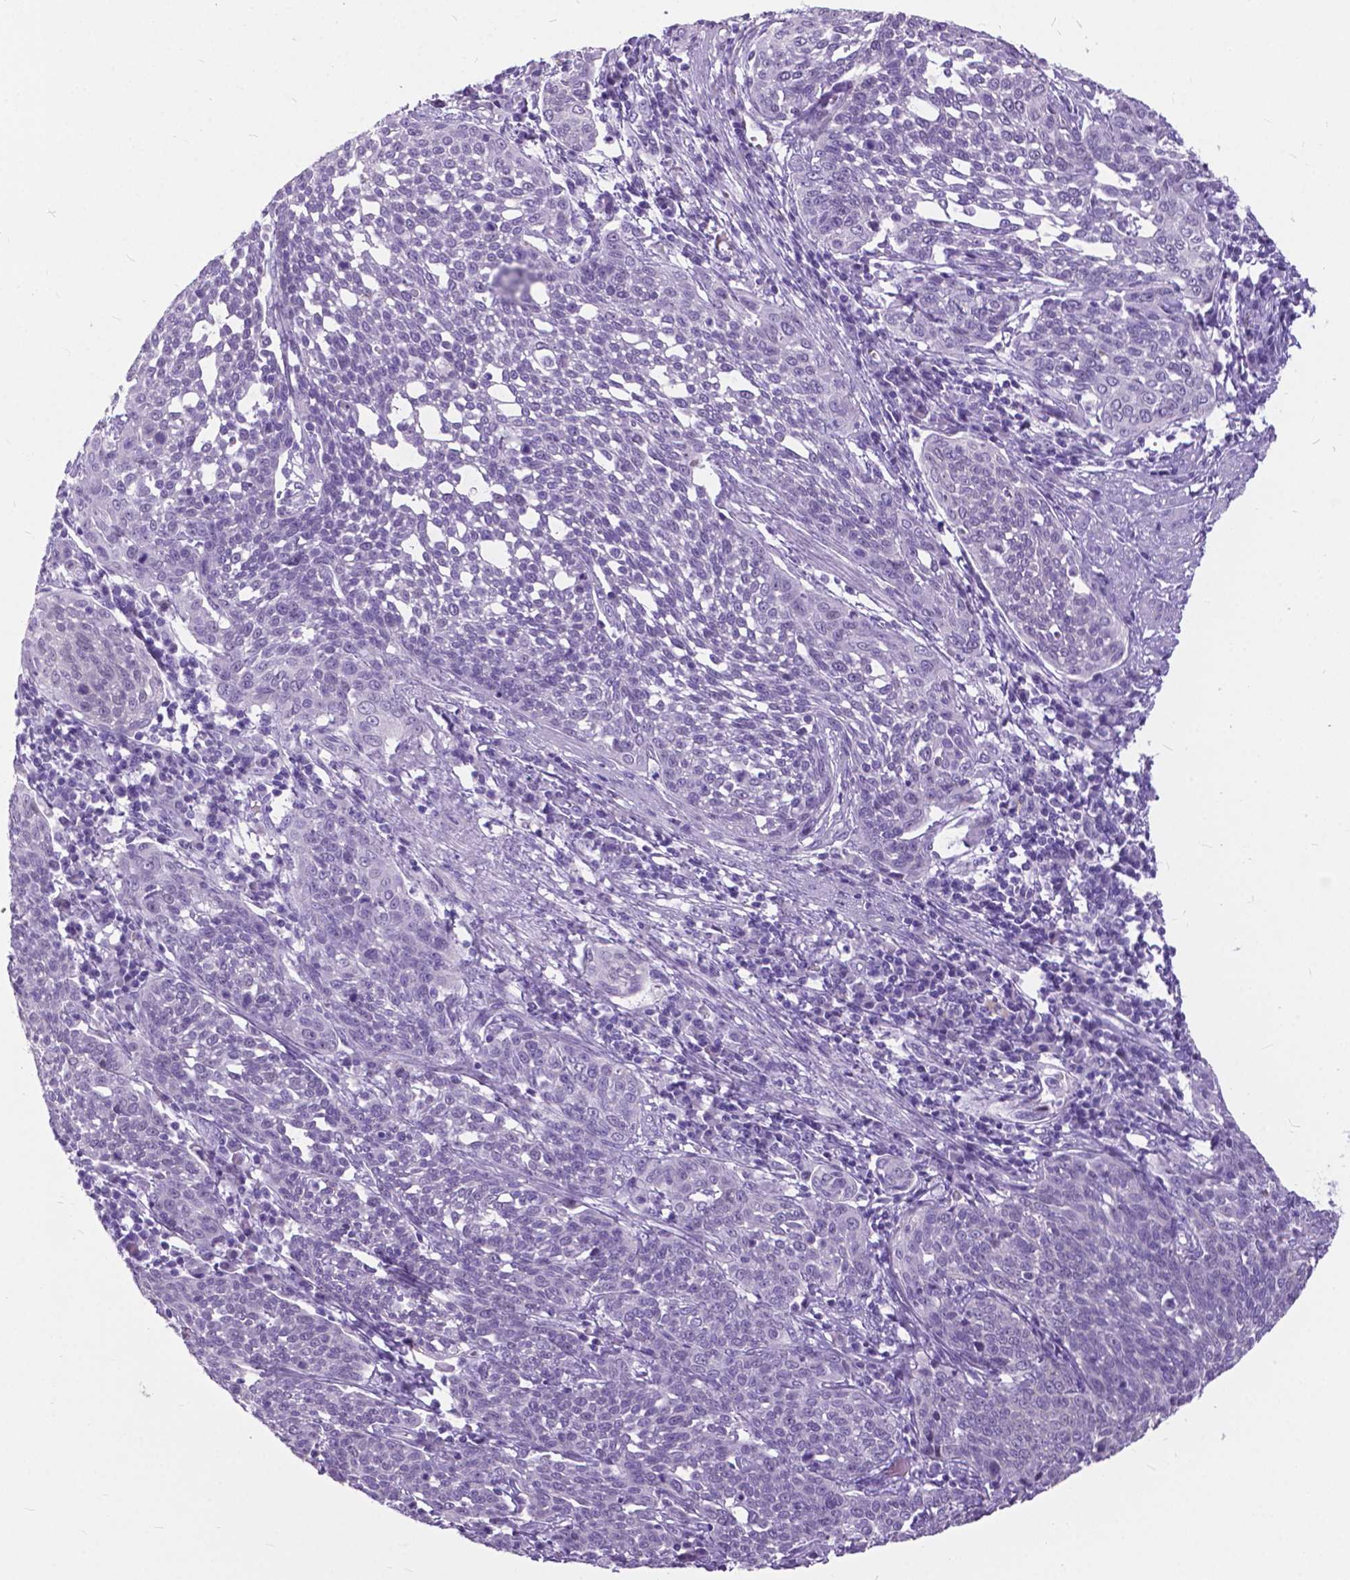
{"staining": {"intensity": "negative", "quantity": "none", "location": "none"}, "tissue": "cervical cancer", "cell_type": "Tumor cells", "image_type": "cancer", "snomed": [{"axis": "morphology", "description": "Squamous cell carcinoma, NOS"}, {"axis": "topography", "description": "Cervix"}], "caption": "This is a micrograph of immunohistochemistry staining of cervical cancer, which shows no positivity in tumor cells.", "gene": "BSND", "patient": {"sex": "female", "age": 34}}